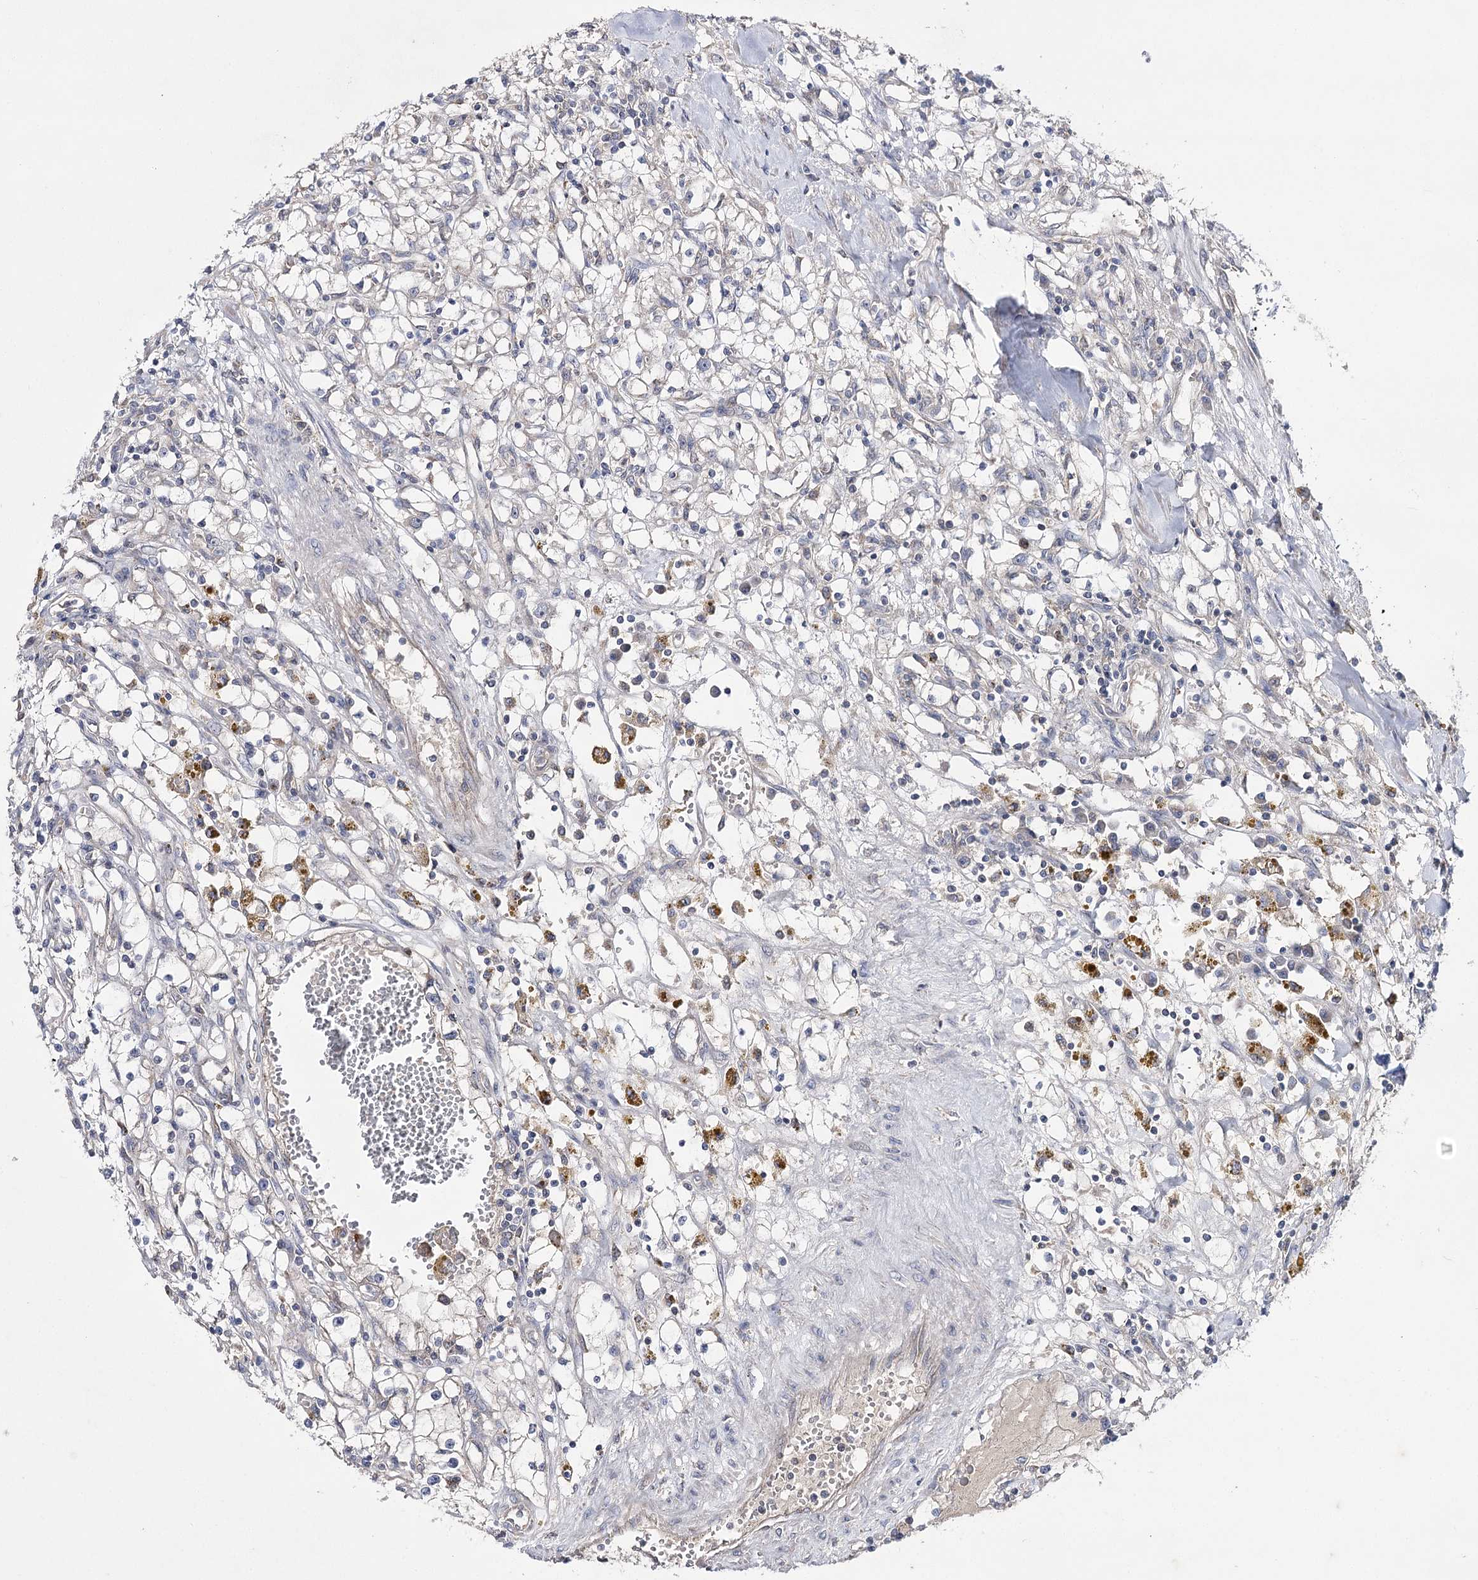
{"staining": {"intensity": "negative", "quantity": "none", "location": "none"}, "tissue": "renal cancer", "cell_type": "Tumor cells", "image_type": "cancer", "snomed": [{"axis": "morphology", "description": "Adenocarcinoma, NOS"}, {"axis": "topography", "description": "Kidney"}], "caption": "Immunohistochemical staining of human renal cancer displays no significant staining in tumor cells. The staining is performed using DAB (3,3'-diaminobenzidine) brown chromogen with nuclei counter-stained in using hematoxylin.", "gene": "AURKC", "patient": {"sex": "male", "age": 56}}